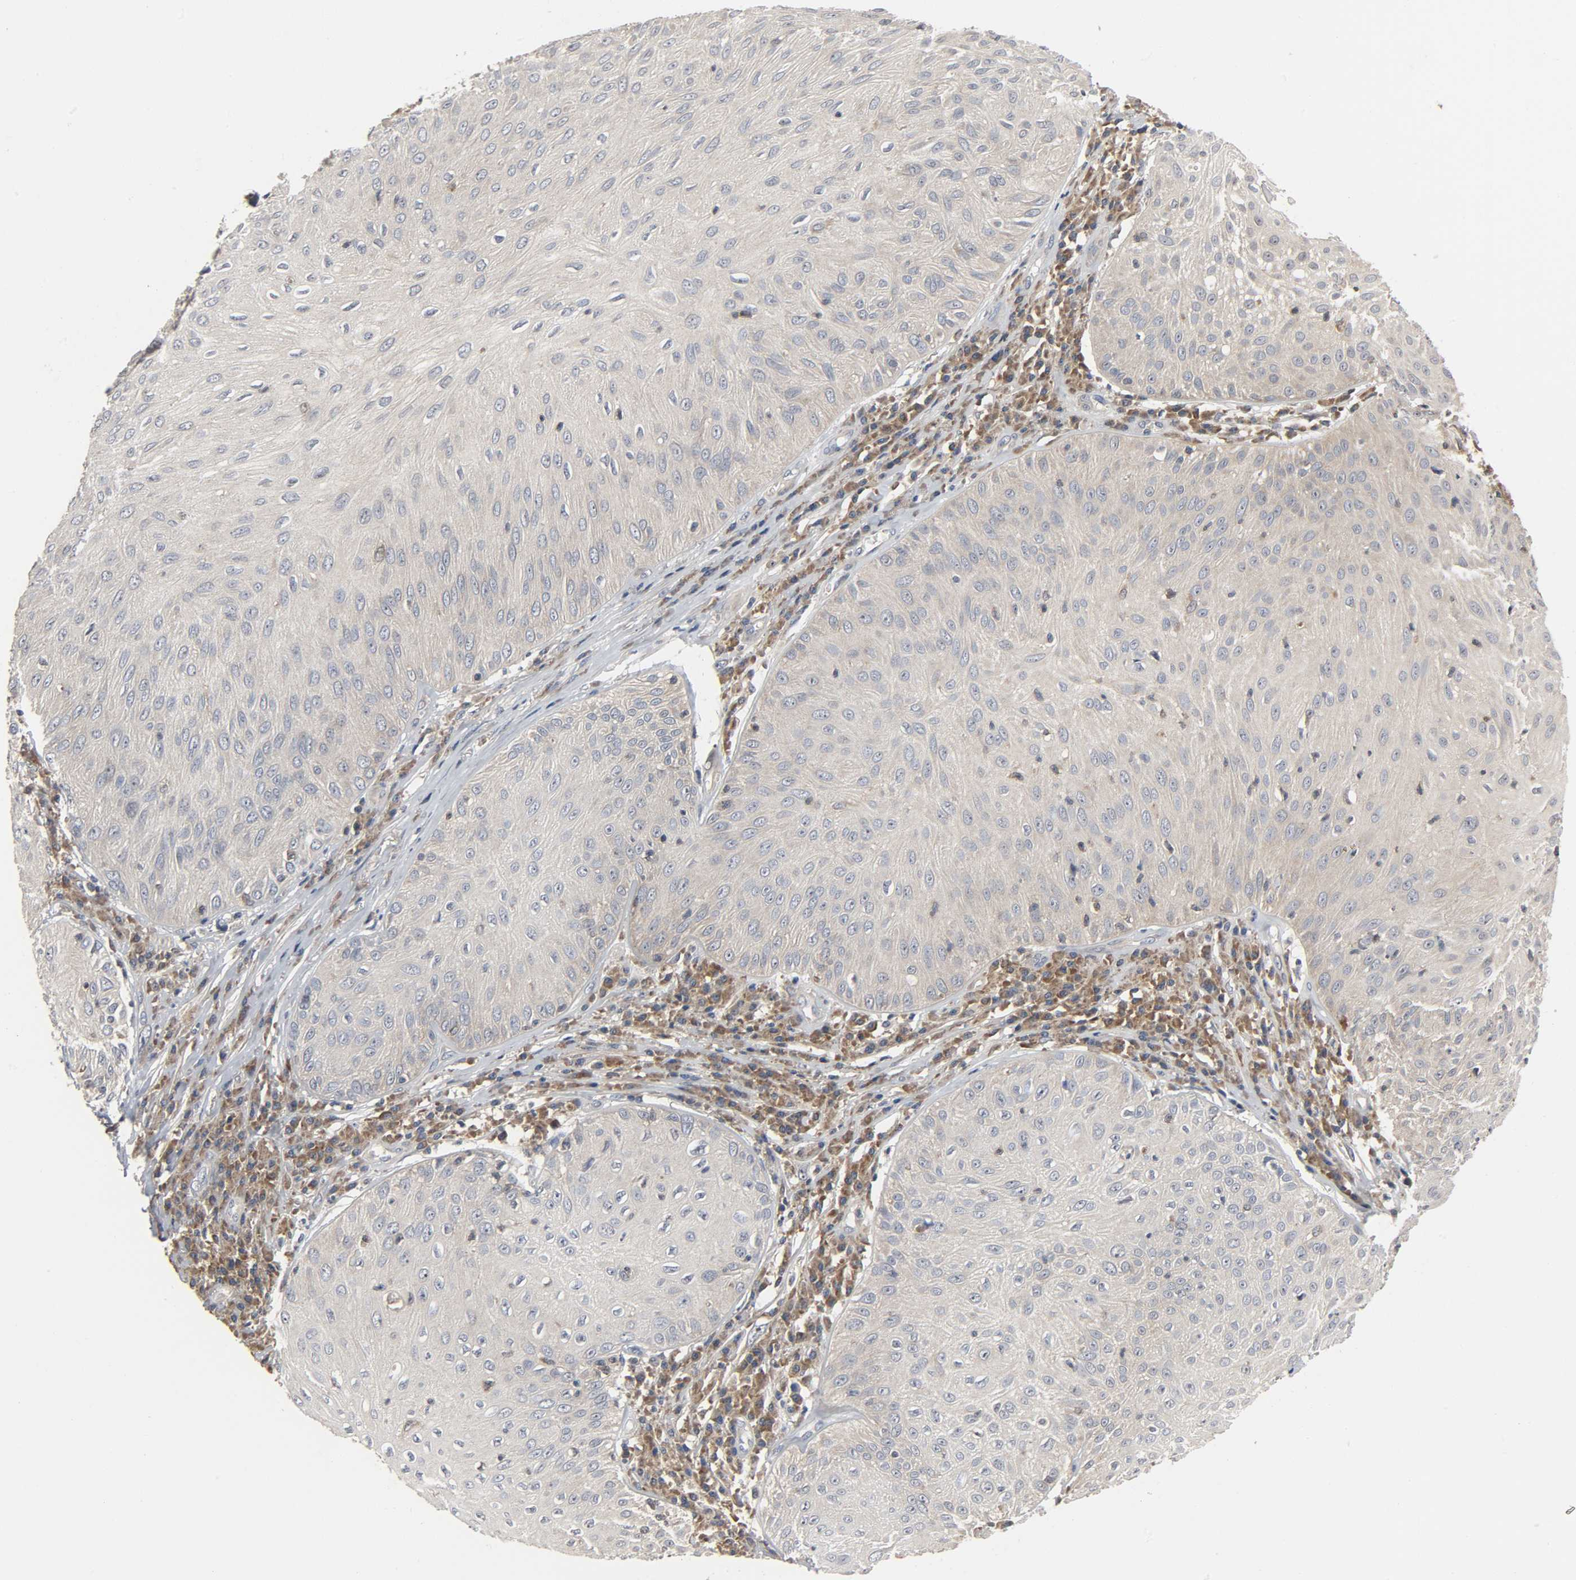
{"staining": {"intensity": "moderate", "quantity": ">75%", "location": "cytoplasmic/membranous"}, "tissue": "skin cancer", "cell_type": "Tumor cells", "image_type": "cancer", "snomed": [{"axis": "morphology", "description": "Squamous cell carcinoma, NOS"}, {"axis": "topography", "description": "Skin"}], "caption": "This micrograph exhibits immunohistochemistry staining of skin cancer, with medium moderate cytoplasmic/membranous expression in approximately >75% of tumor cells.", "gene": "PLEKHA2", "patient": {"sex": "male", "age": 65}}